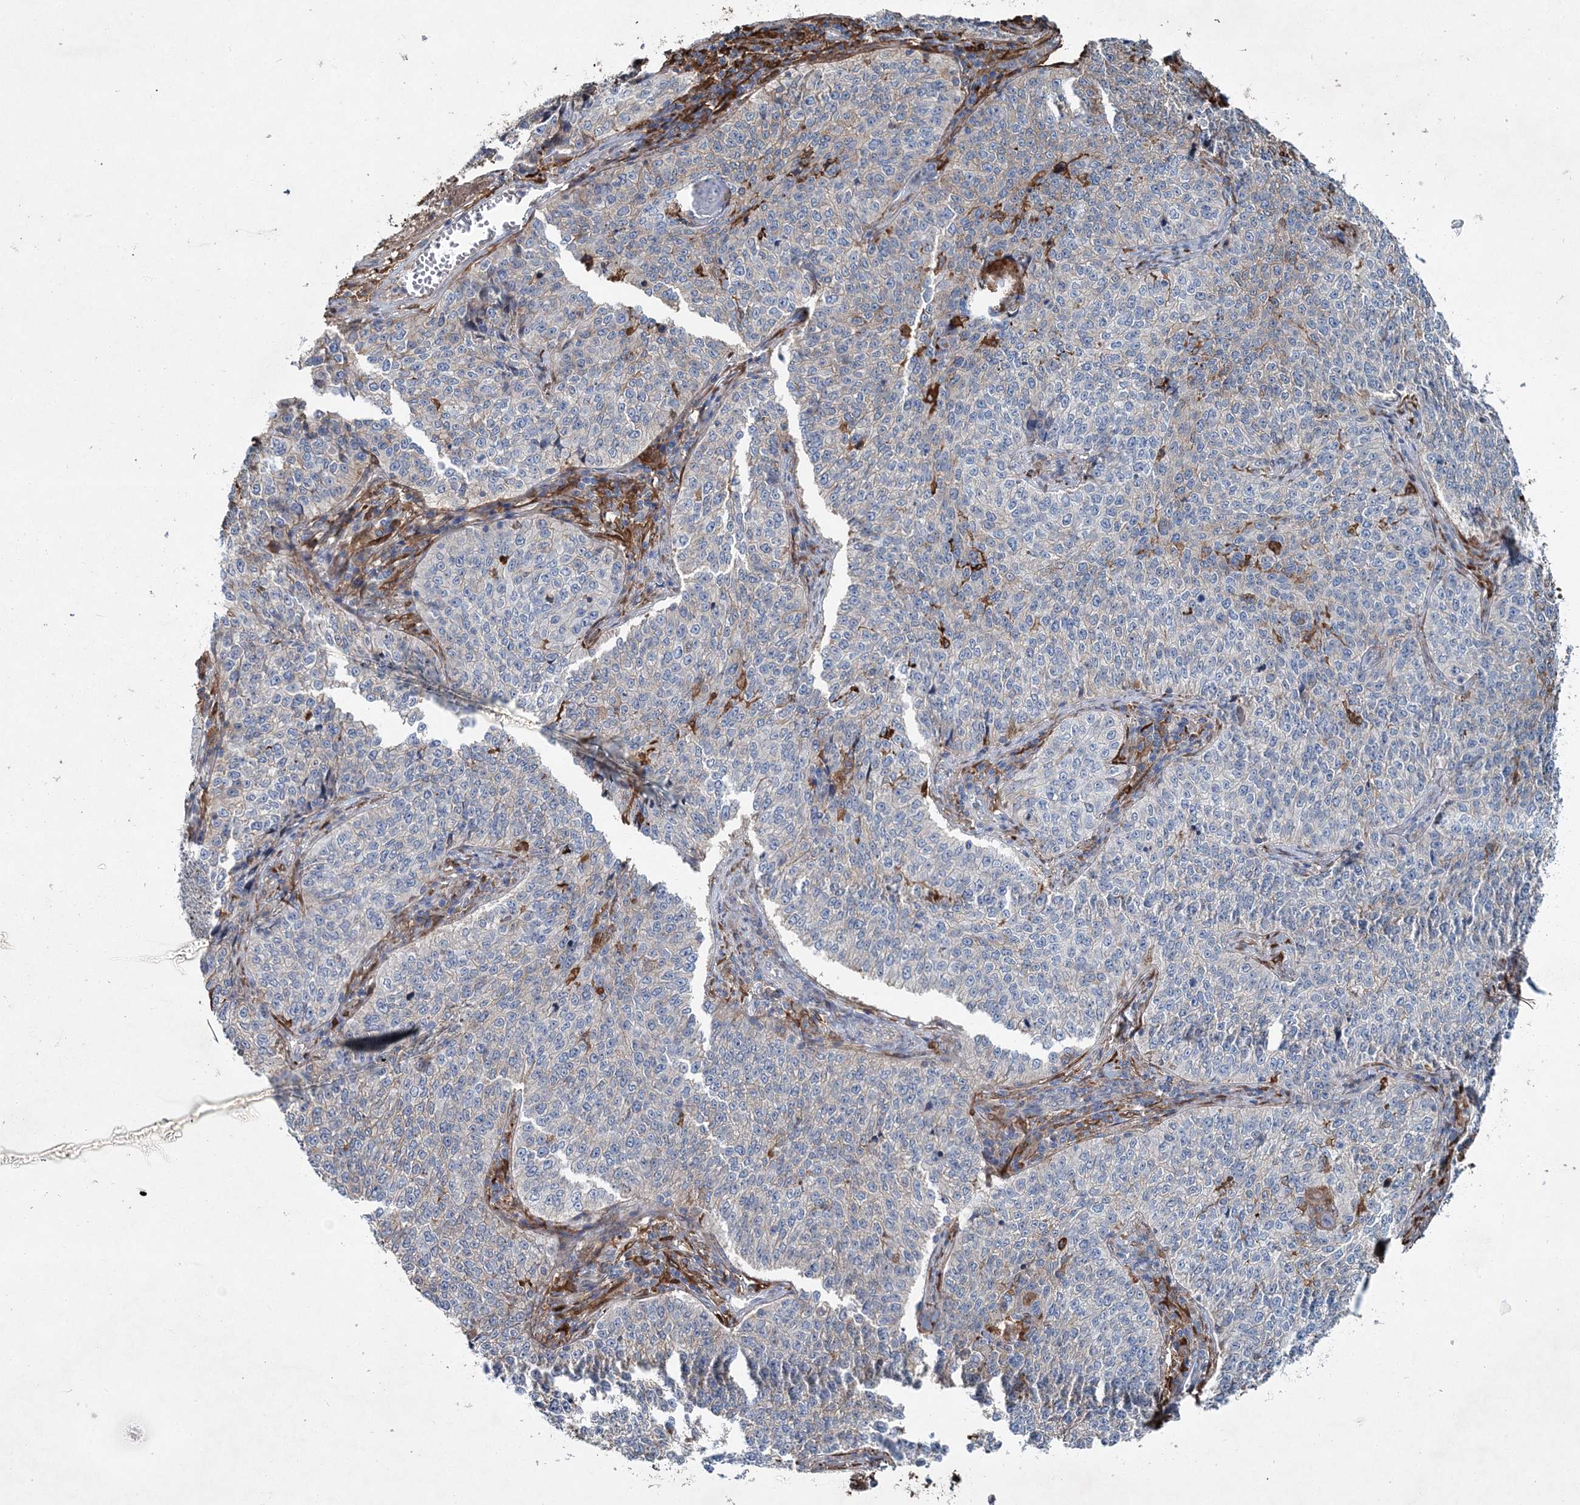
{"staining": {"intensity": "negative", "quantity": "none", "location": "none"}, "tissue": "cervical cancer", "cell_type": "Tumor cells", "image_type": "cancer", "snomed": [{"axis": "morphology", "description": "Squamous cell carcinoma, NOS"}, {"axis": "topography", "description": "Cervix"}], "caption": "Tumor cells show no significant protein staining in cervical cancer.", "gene": "SPOPL", "patient": {"sex": "female", "age": 35}}